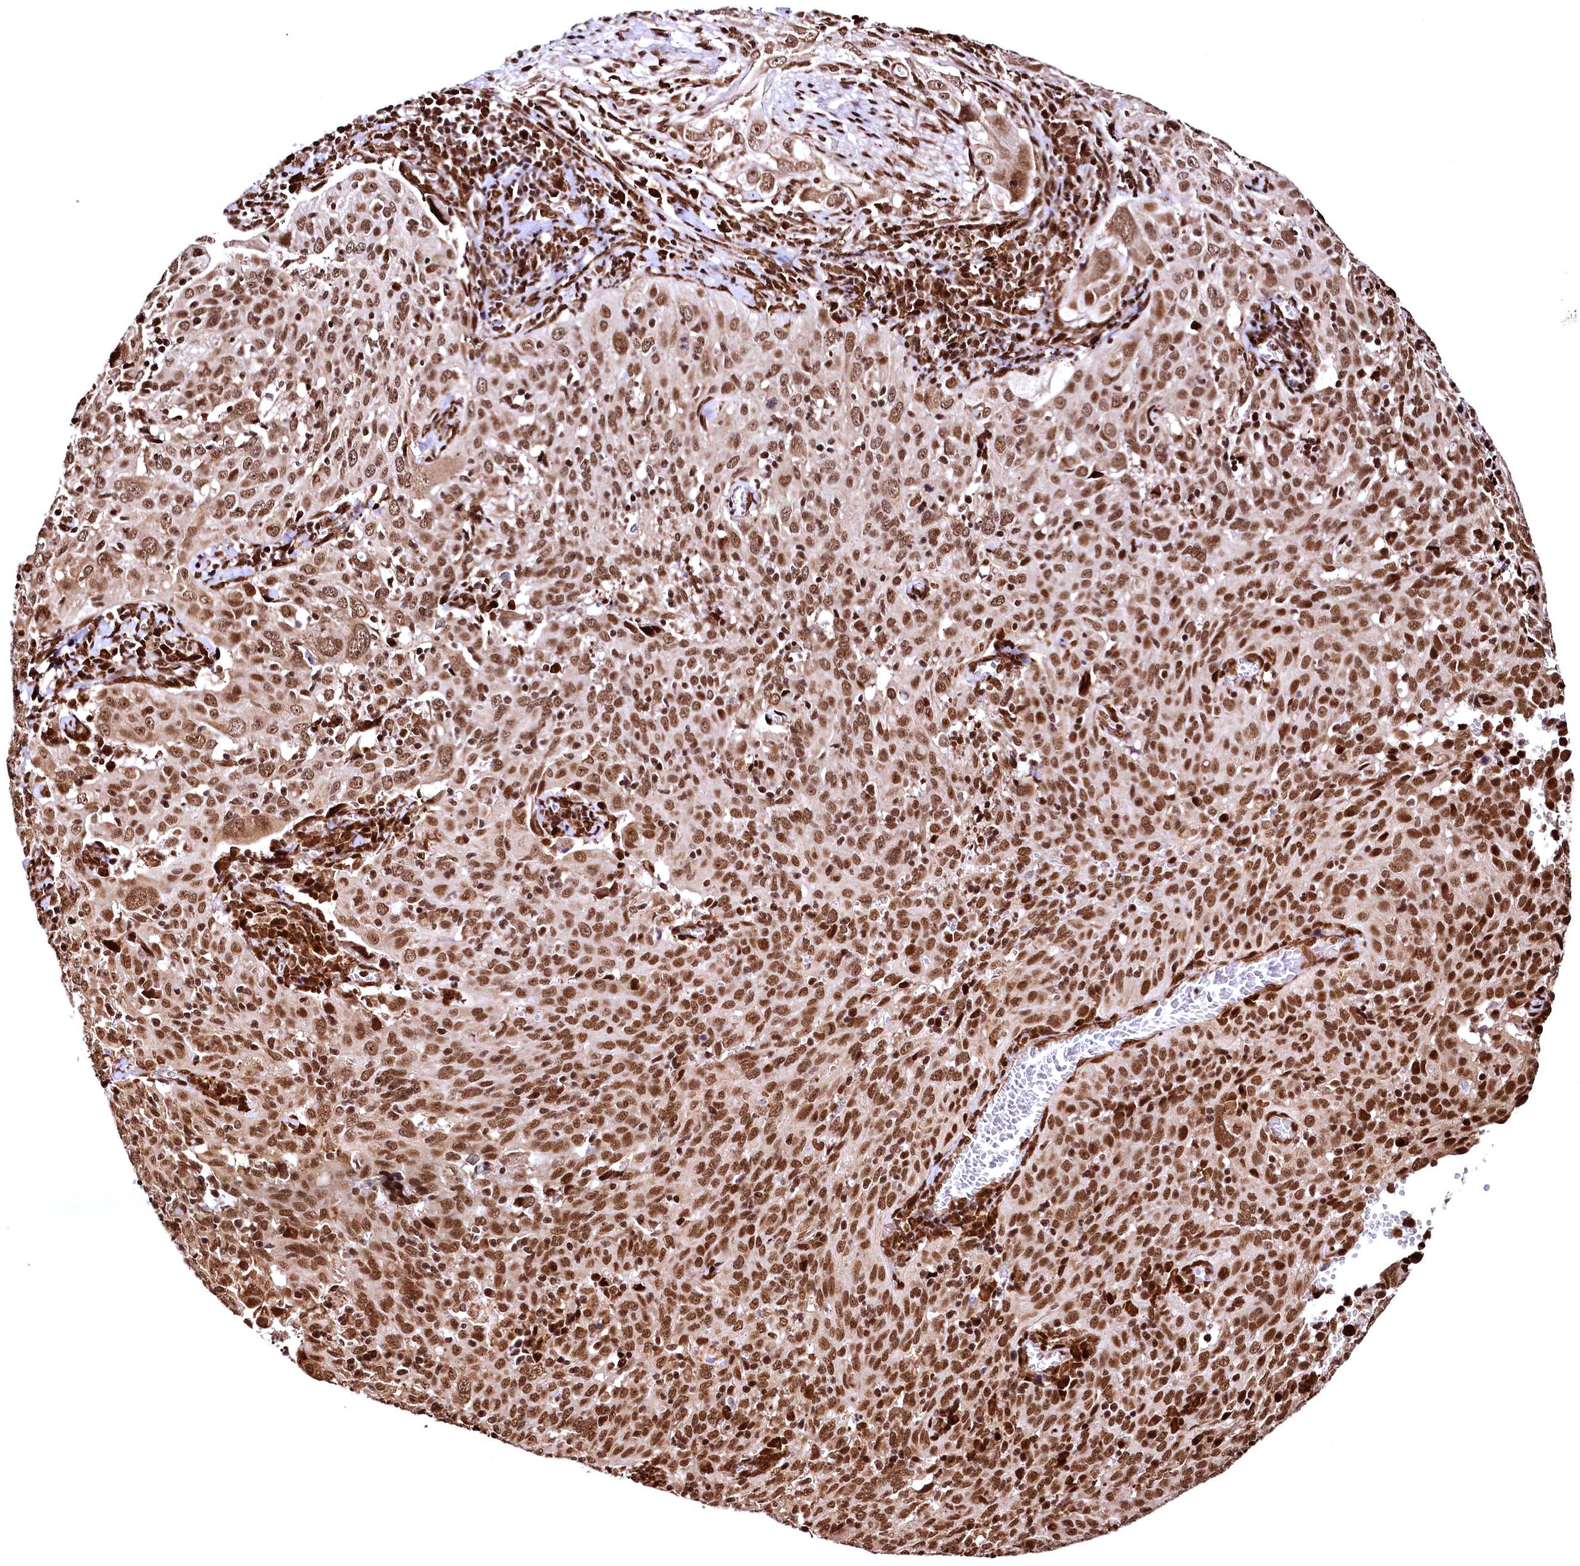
{"staining": {"intensity": "moderate", "quantity": ">75%", "location": "nuclear"}, "tissue": "cervical cancer", "cell_type": "Tumor cells", "image_type": "cancer", "snomed": [{"axis": "morphology", "description": "Squamous cell carcinoma, NOS"}, {"axis": "topography", "description": "Cervix"}], "caption": "A brown stain highlights moderate nuclear expression of a protein in cervical squamous cell carcinoma tumor cells.", "gene": "PDS5B", "patient": {"sex": "female", "age": 31}}